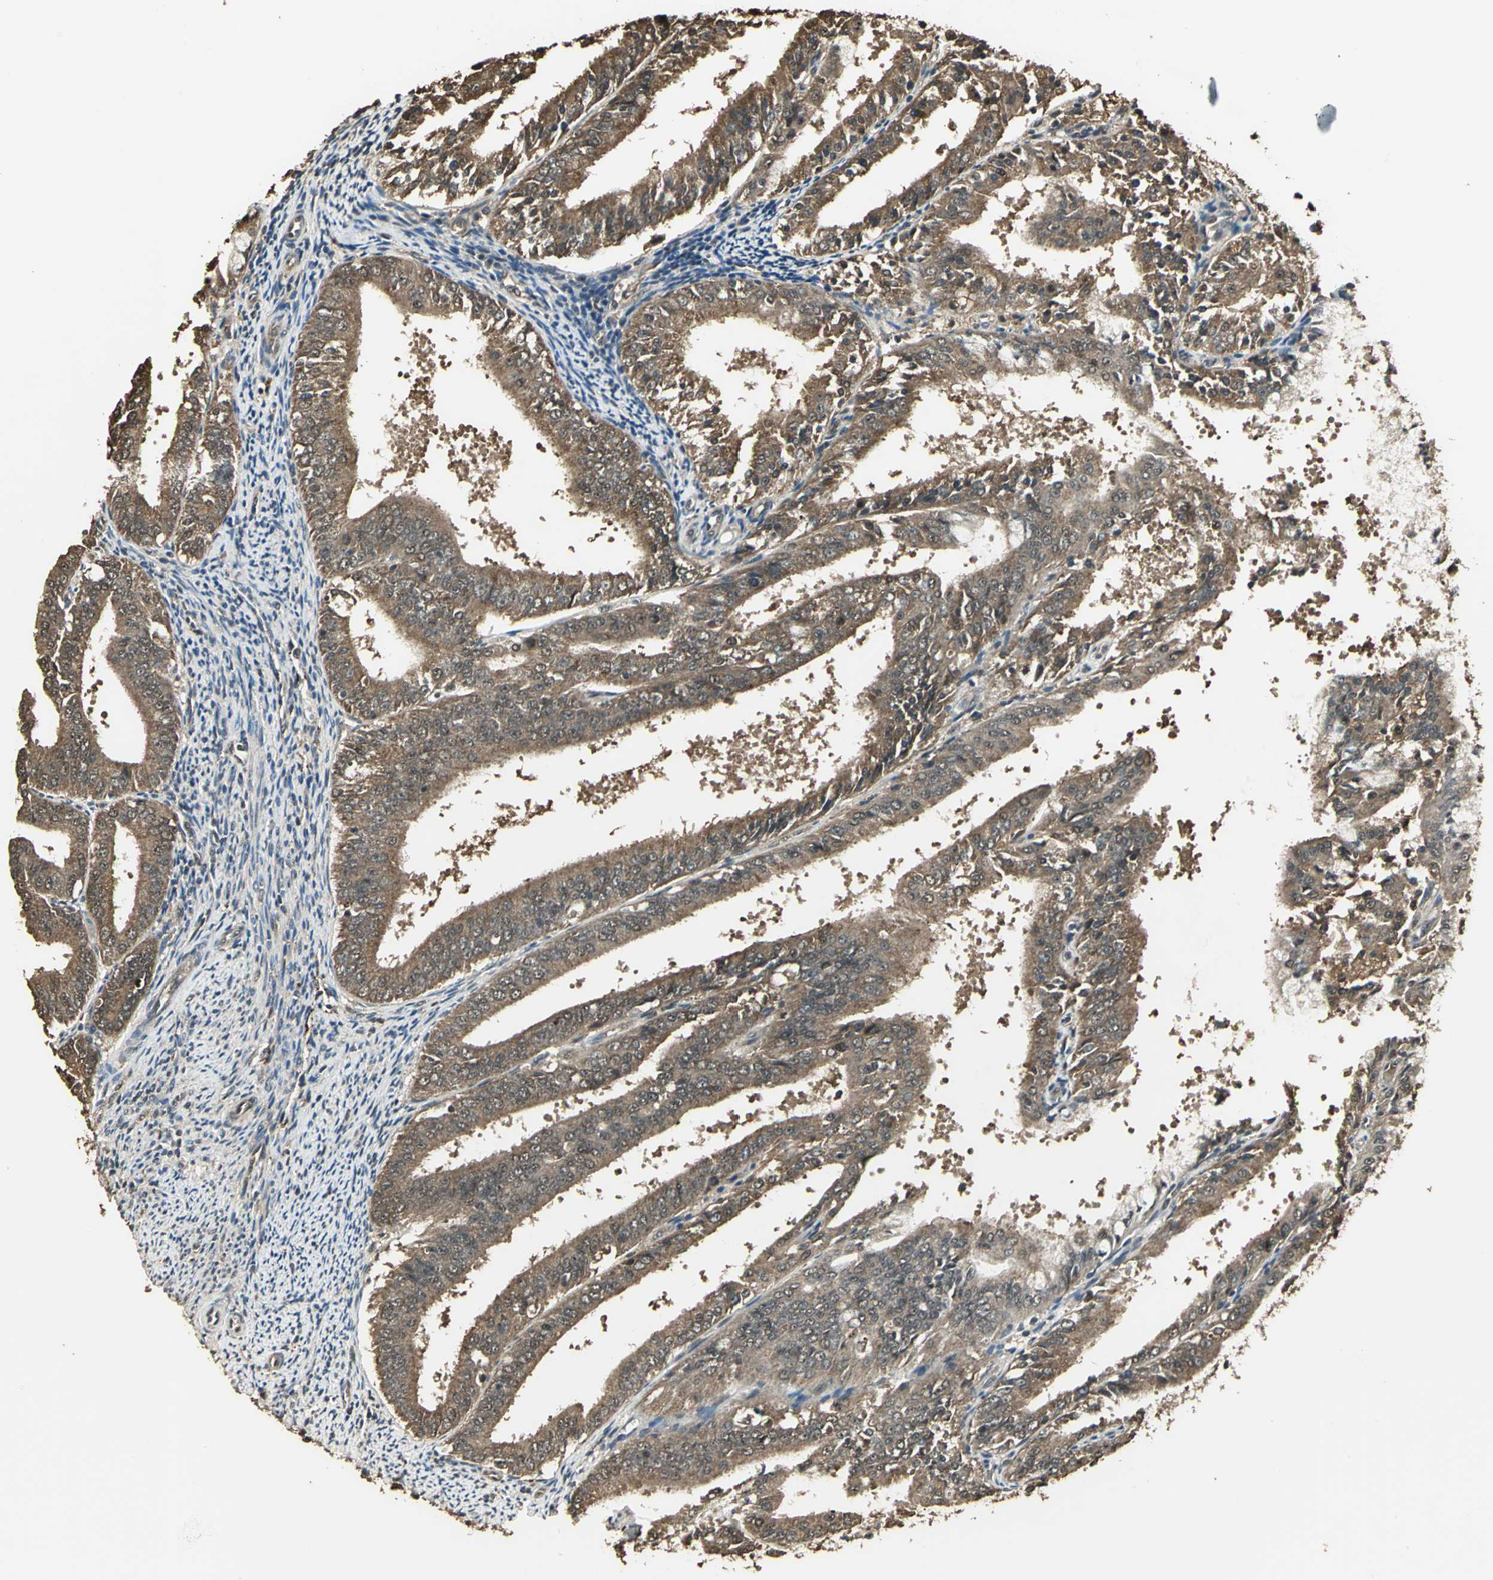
{"staining": {"intensity": "moderate", "quantity": ">75%", "location": "cytoplasmic/membranous"}, "tissue": "endometrial cancer", "cell_type": "Tumor cells", "image_type": "cancer", "snomed": [{"axis": "morphology", "description": "Adenocarcinoma, NOS"}, {"axis": "topography", "description": "Endometrium"}], "caption": "Immunohistochemistry (IHC) of endometrial cancer (adenocarcinoma) demonstrates medium levels of moderate cytoplasmic/membranous staining in approximately >75% of tumor cells.", "gene": "UCHL5", "patient": {"sex": "female", "age": 63}}